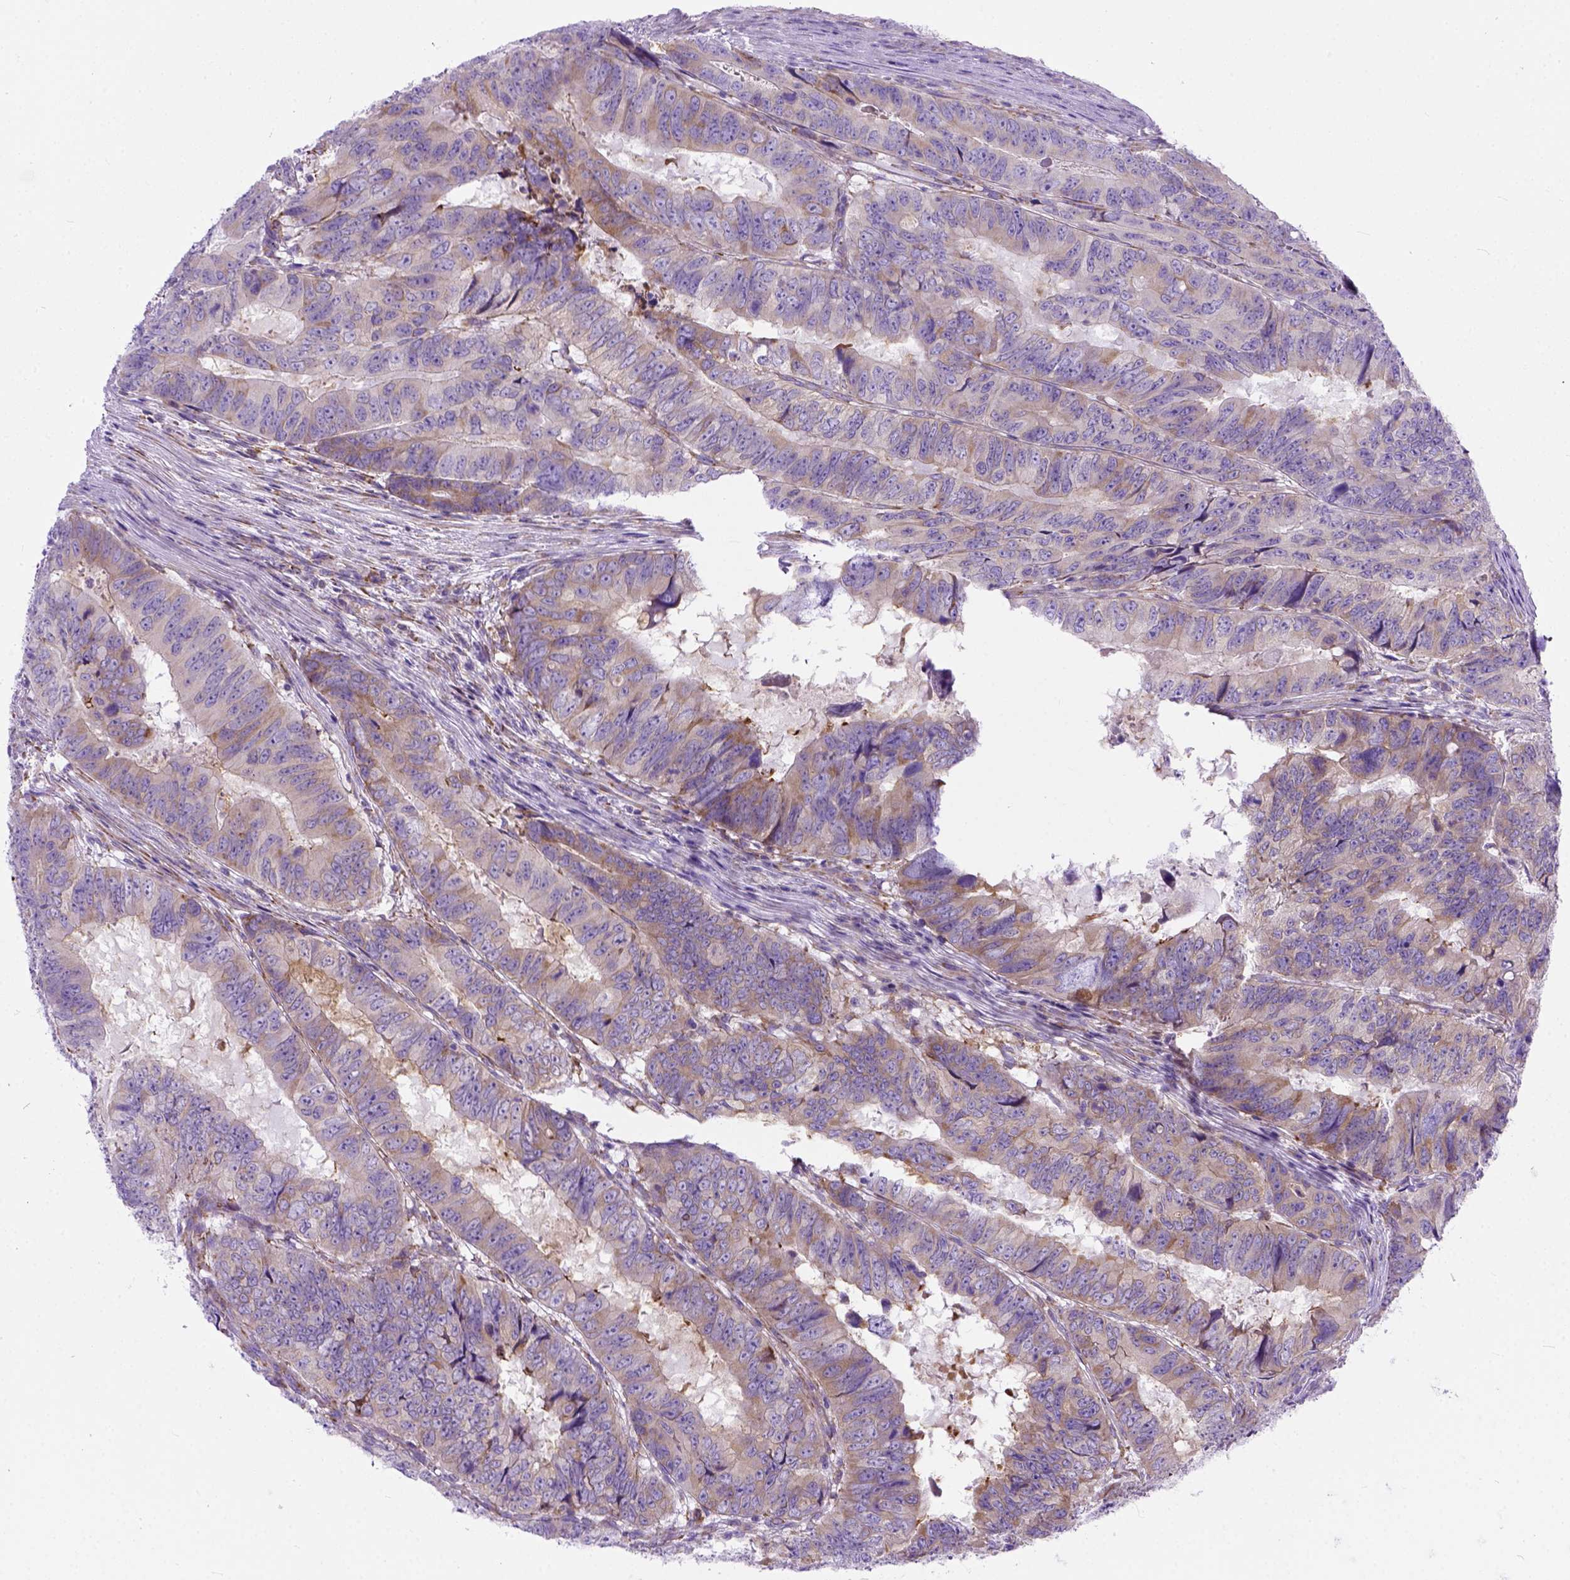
{"staining": {"intensity": "moderate", "quantity": ">75%", "location": "cytoplasmic/membranous"}, "tissue": "colorectal cancer", "cell_type": "Tumor cells", "image_type": "cancer", "snomed": [{"axis": "morphology", "description": "Adenocarcinoma, NOS"}, {"axis": "topography", "description": "Colon"}], "caption": "Immunohistochemistry (IHC) (DAB) staining of colorectal cancer (adenocarcinoma) exhibits moderate cytoplasmic/membranous protein expression in approximately >75% of tumor cells.", "gene": "PLK4", "patient": {"sex": "male", "age": 79}}